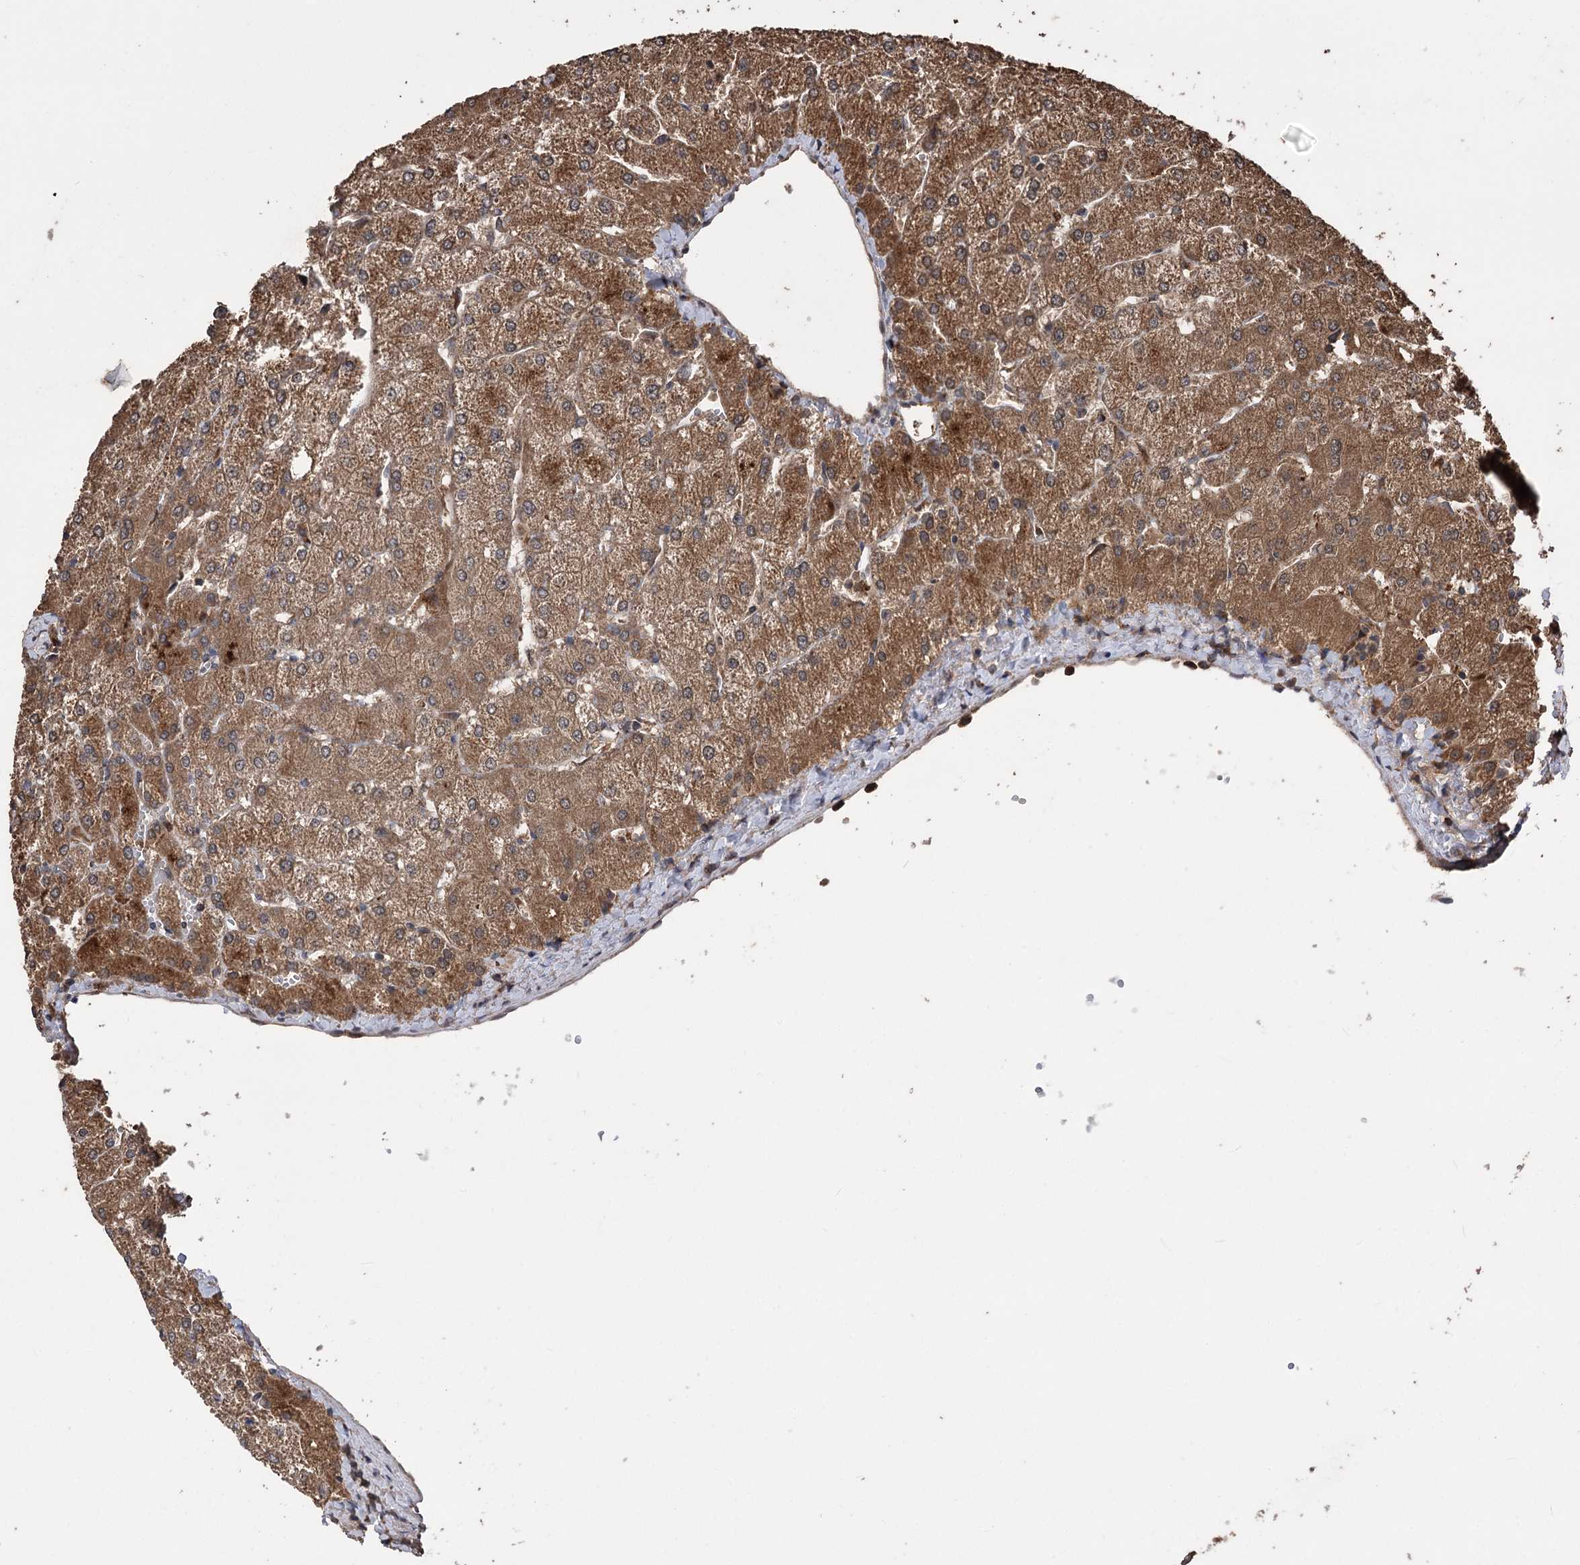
{"staining": {"intensity": "weak", "quantity": ">75%", "location": "cytoplasmic/membranous"}, "tissue": "liver", "cell_type": "Cholangiocytes", "image_type": "normal", "snomed": [{"axis": "morphology", "description": "Normal tissue, NOS"}, {"axis": "topography", "description": "Liver"}], "caption": "IHC (DAB) staining of normal liver shows weak cytoplasmic/membranous protein positivity in approximately >75% of cholangiocytes. (DAB IHC, brown staining for protein, blue staining for nuclei).", "gene": "RASSF3", "patient": {"sex": "female", "age": 54}}